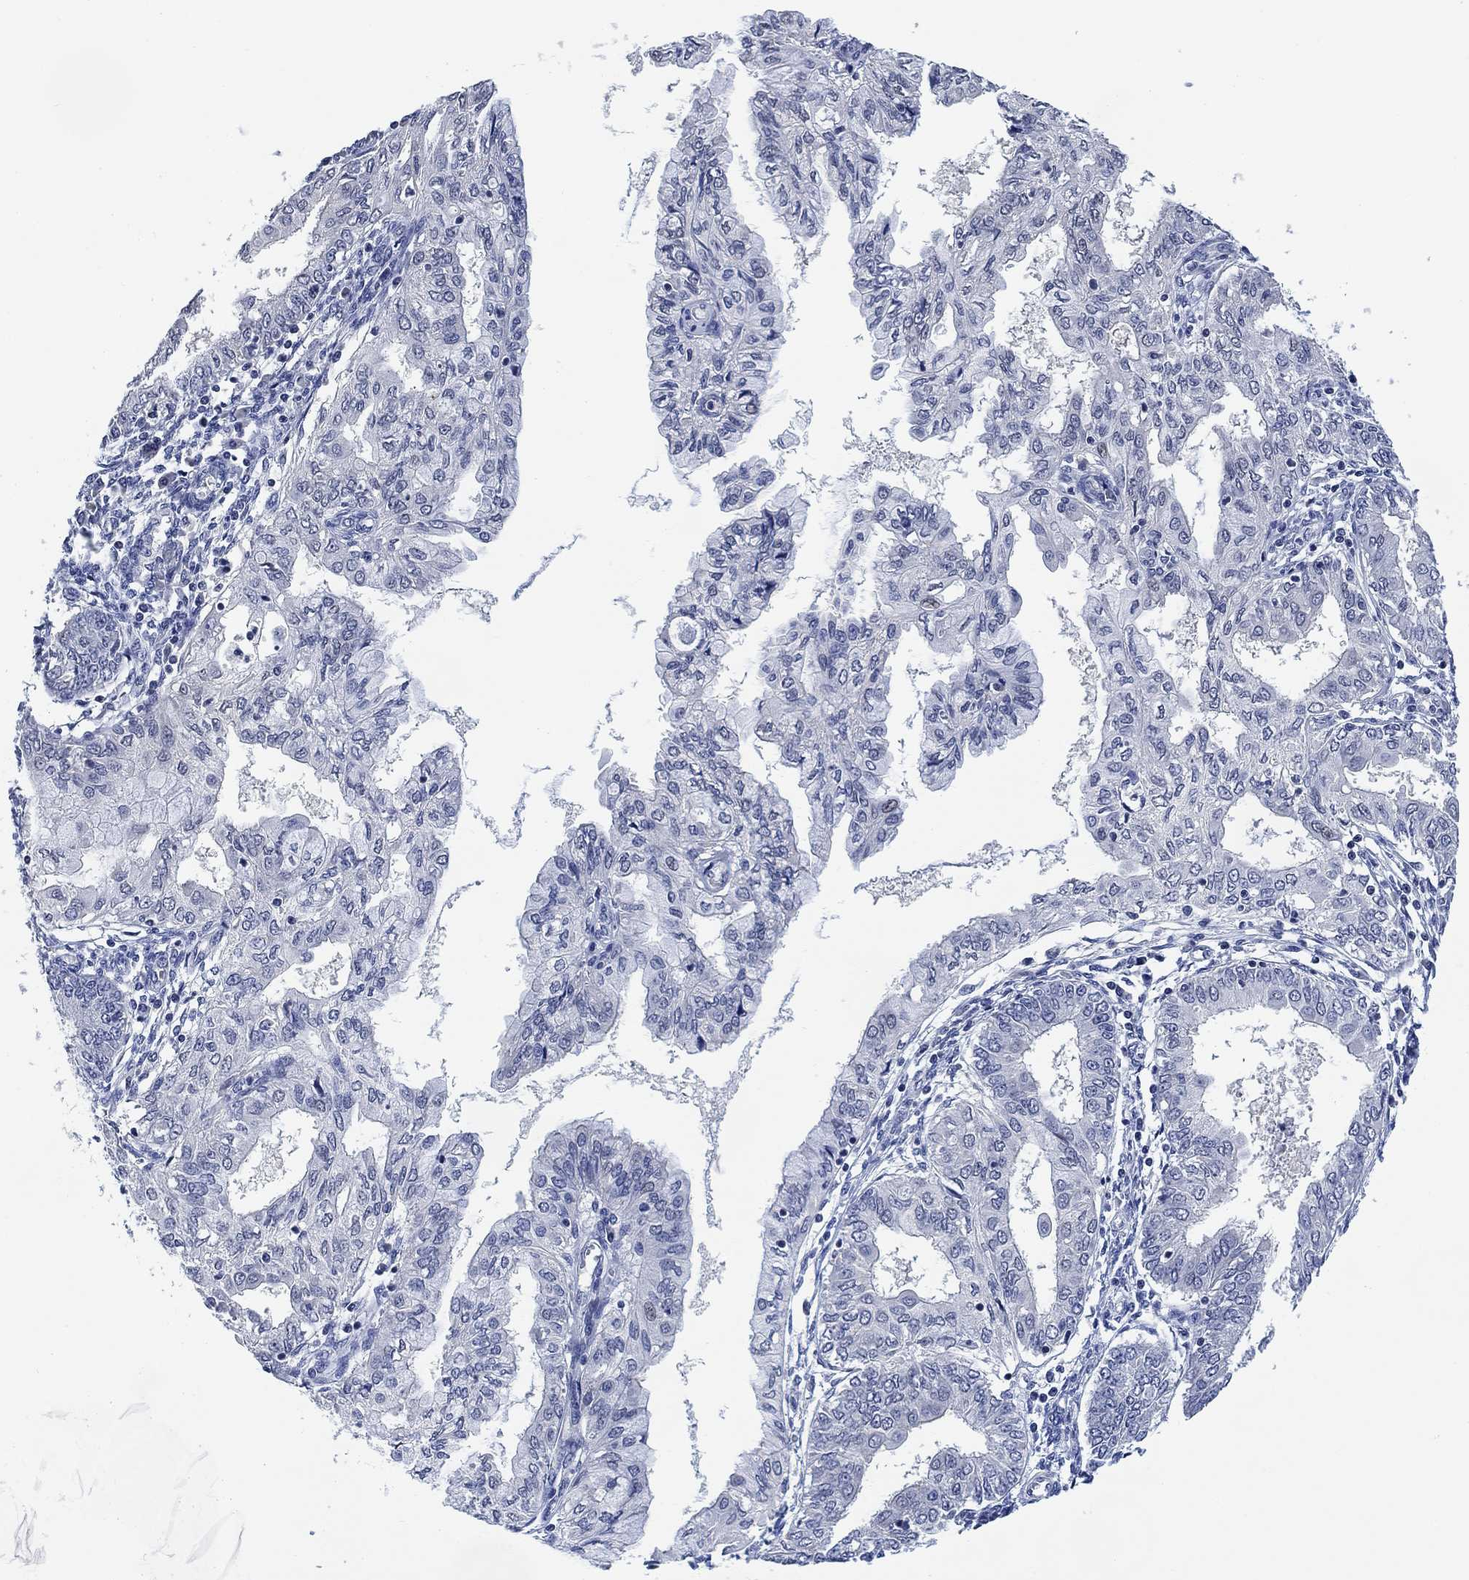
{"staining": {"intensity": "negative", "quantity": "none", "location": "none"}, "tissue": "endometrial cancer", "cell_type": "Tumor cells", "image_type": "cancer", "snomed": [{"axis": "morphology", "description": "Adenocarcinoma, NOS"}, {"axis": "topography", "description": "Endometrium"}], "caption": "A micrograph of human endometrial cancer is negative for staining in tumor cells.", "gene": "DAZL", "patient": {"sex": "female", "age": 68}}